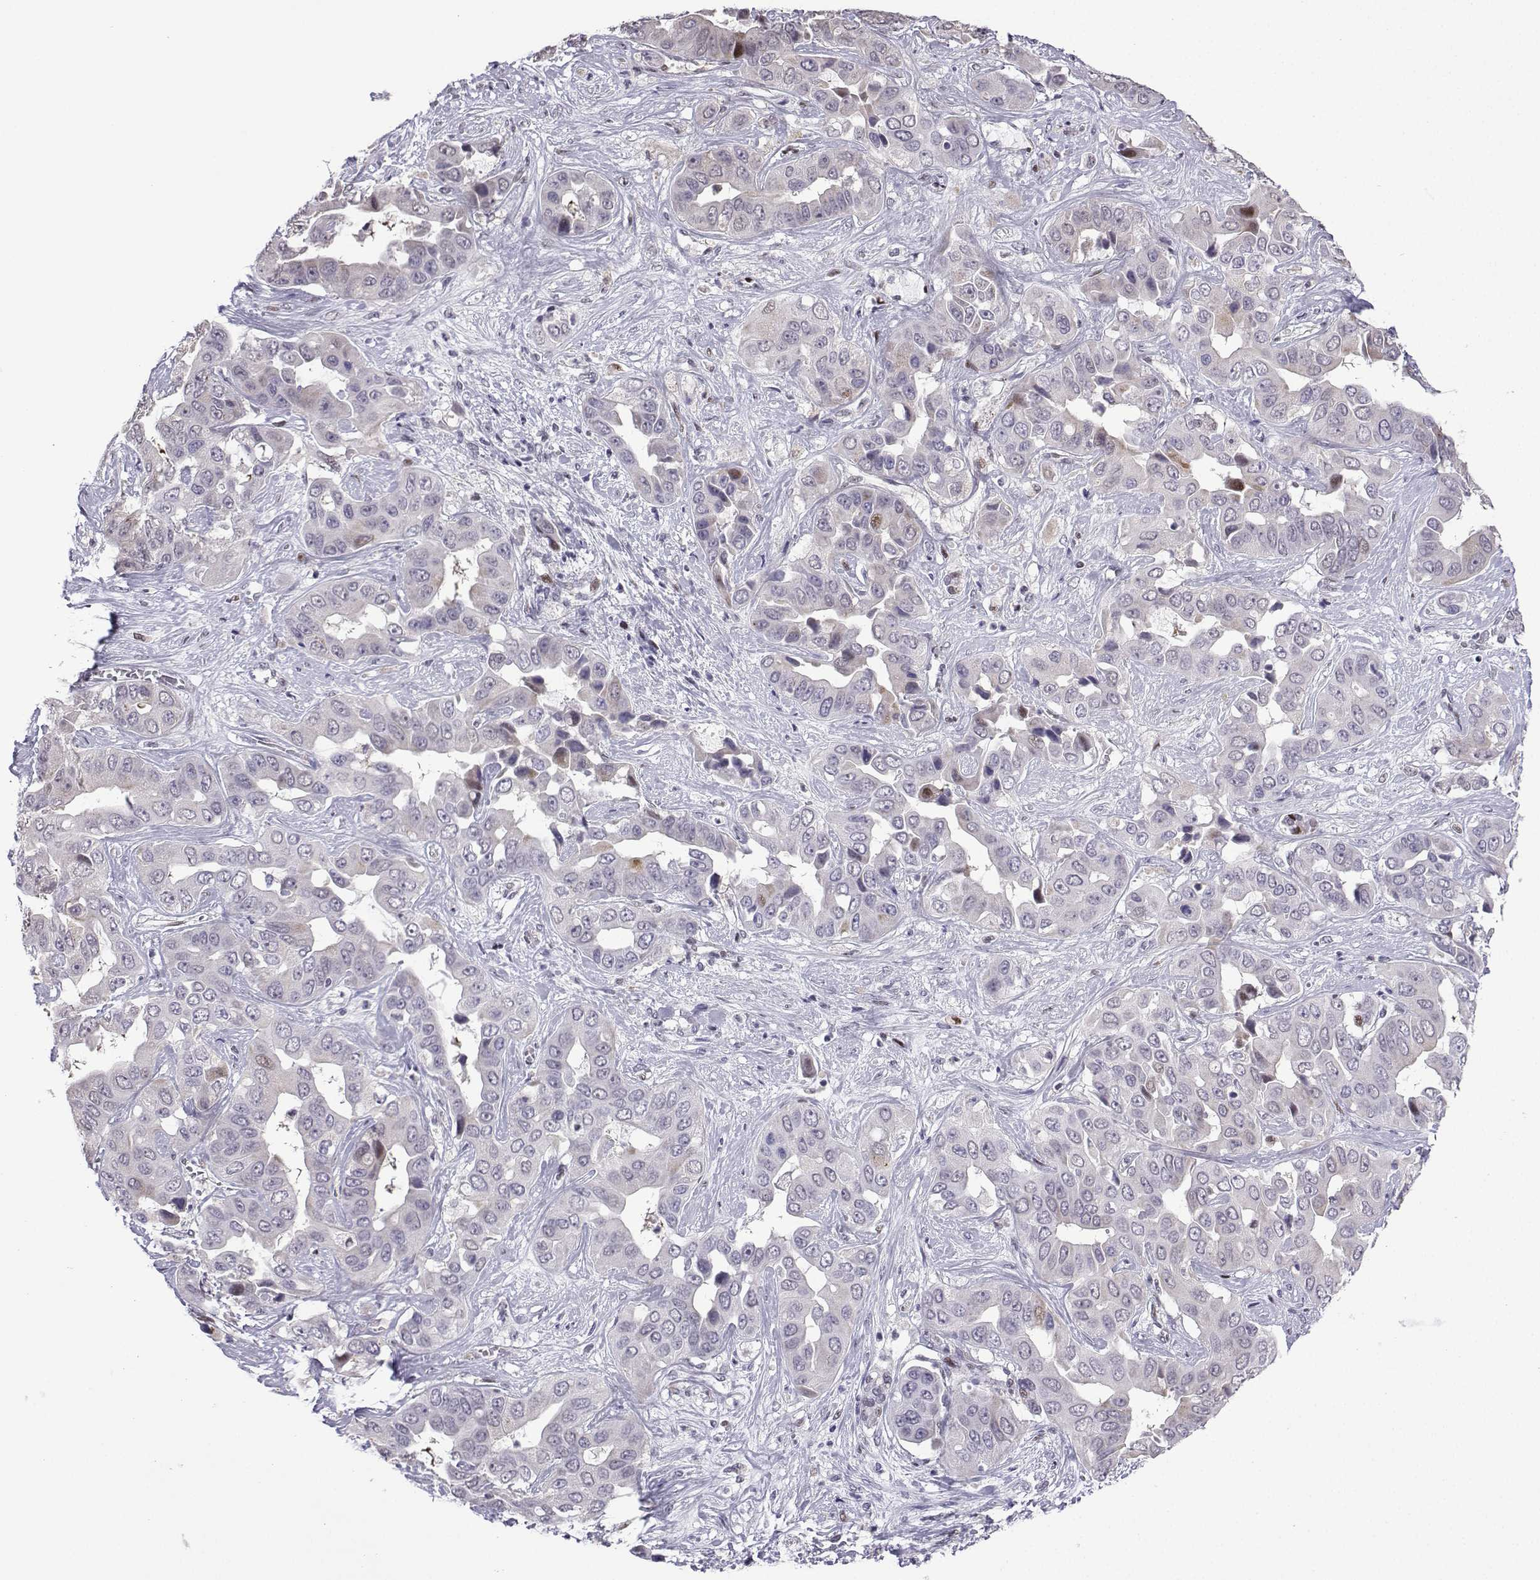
{"staining": {"intensity": "moderate", "quantity": "<25%", "location": "nuclear"}, "tissue": "liver cancer", "cell_type": "Tumor cells", "image_type": "cancer", "snomed": [{"axis": "morphology", "description": "Cholangiocarcinoma"}, {"axis": "topography", "description": "Liver"}], "caption": "Protein staining of liver cancer tissue demonstrates moderate nuclear positivity in about <25% of tumor cells.", "gene": "CFAP70", "patient": {"sex": "female", "age": 52}}